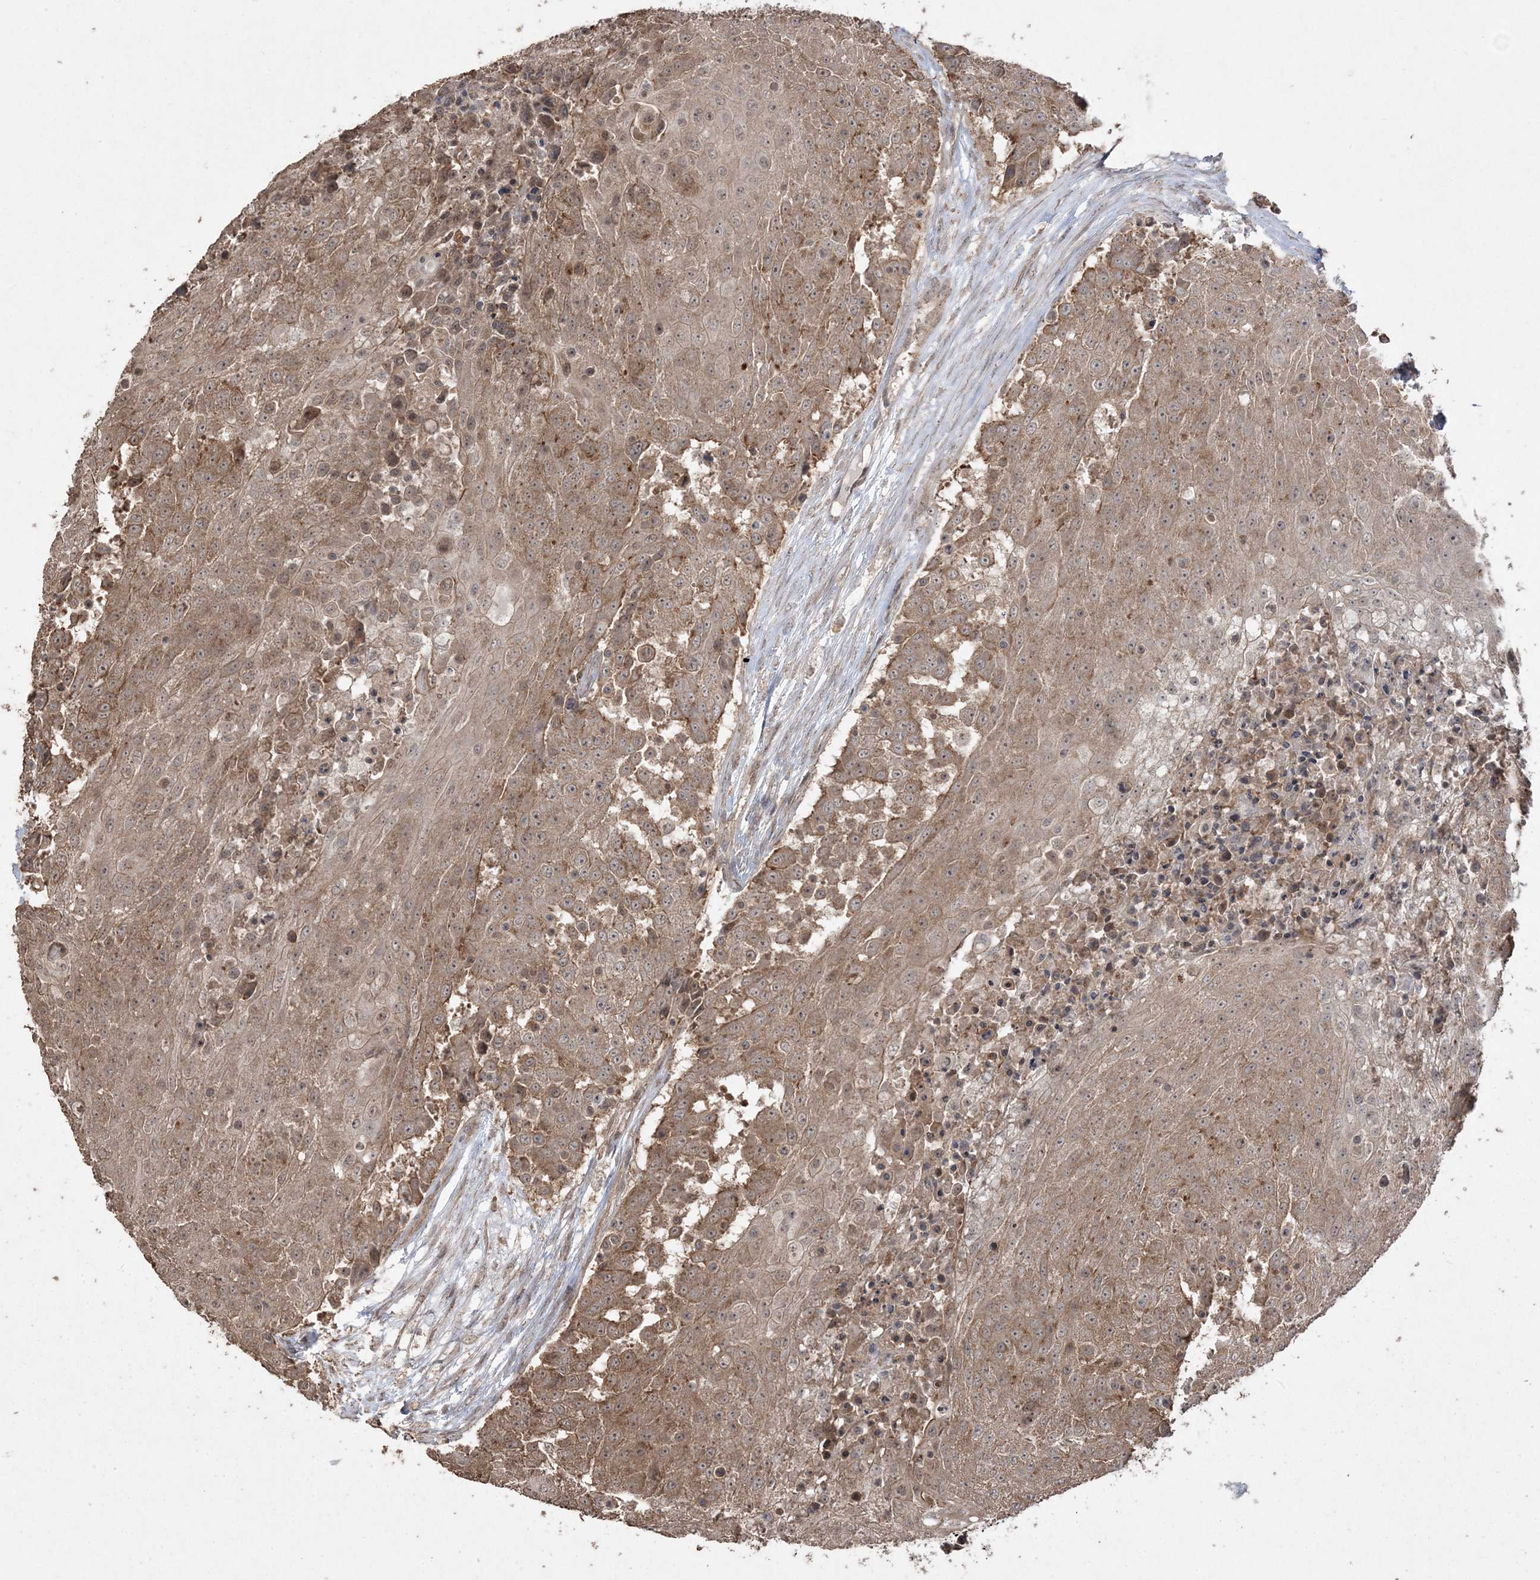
{"staining": {"intensity": "moderate", "quantity": ">75%", "location": "cytoplasmic/membranous"}, "tissue": "urothelial cancer", "cell_type": "Tumor cells", "image_type": "cancer", "snomed": [{"axis": "morphology", "description": "Urothelial carcinoma, High grade"}, {"axis": "topography", "description": "Urinary bladder"}], "caption": "IHC photomicrograph of human urothelial carcinoma (high-grade) stained for a protein (brown), which exhibits medium levels of moderate cytoplasmic/membranous positivity in about >75% of tumor cells.", "gene": "EHHADH", "patient": {"sex": "female", "age": 63}}